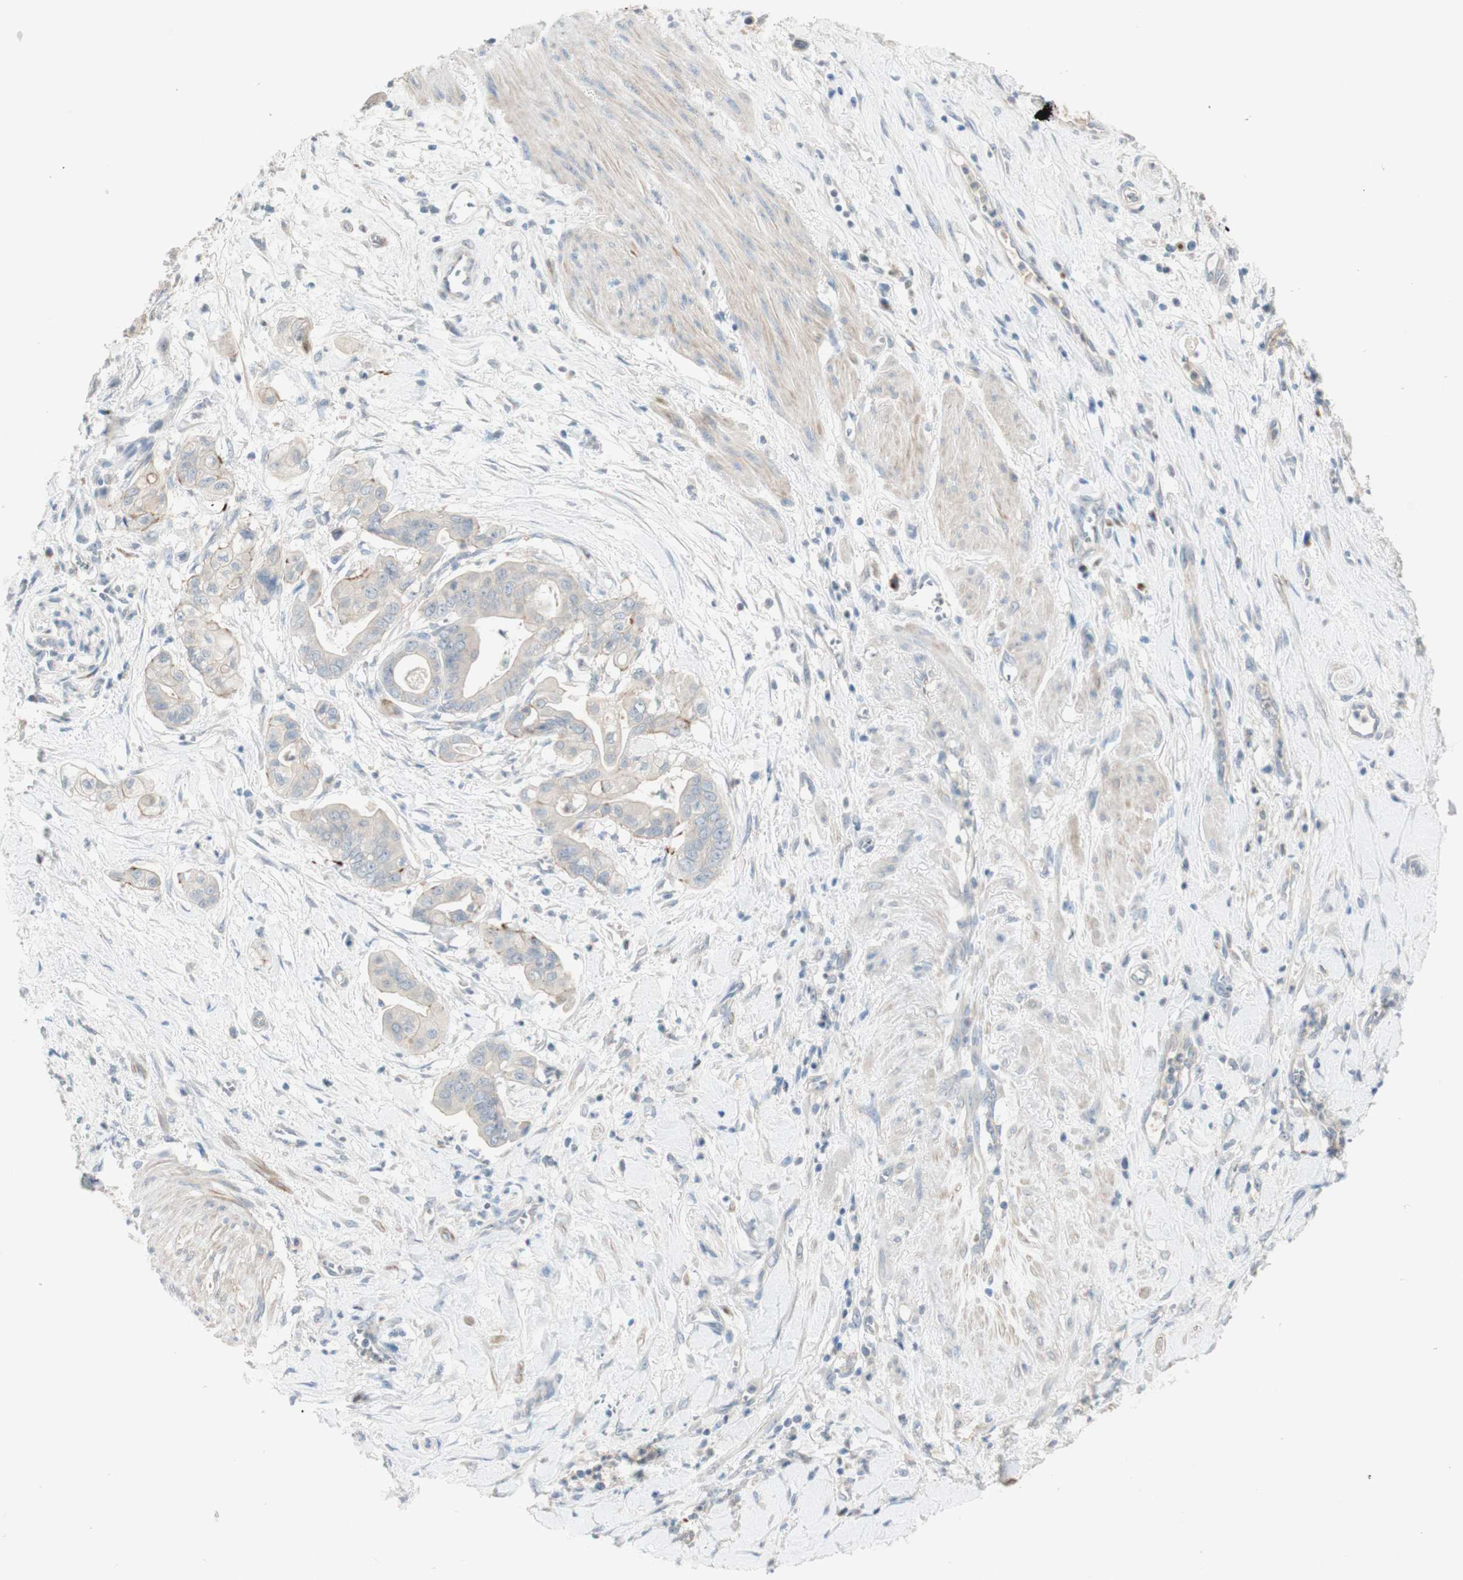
{"staining": {"intensity": "negative", "quantity": "none", "location": "none"}, "tissue": "pancreatic cancer", "cell_type": "Tumor cells", "image_type": "cancer", "snomed": [{"axis": "morphology", "description": "Adenocarcinoma, NOS"}, {"axis": "topography", "description": "Pancreas"}], "caption": "Immunohistochemistry (IHC) histopathology image of human pancreatic cancer stained for a protein (brown), which displays no expression in tumor cells.", "gene": "MANEA", "patient": {"sex": "female", "age": 75}}